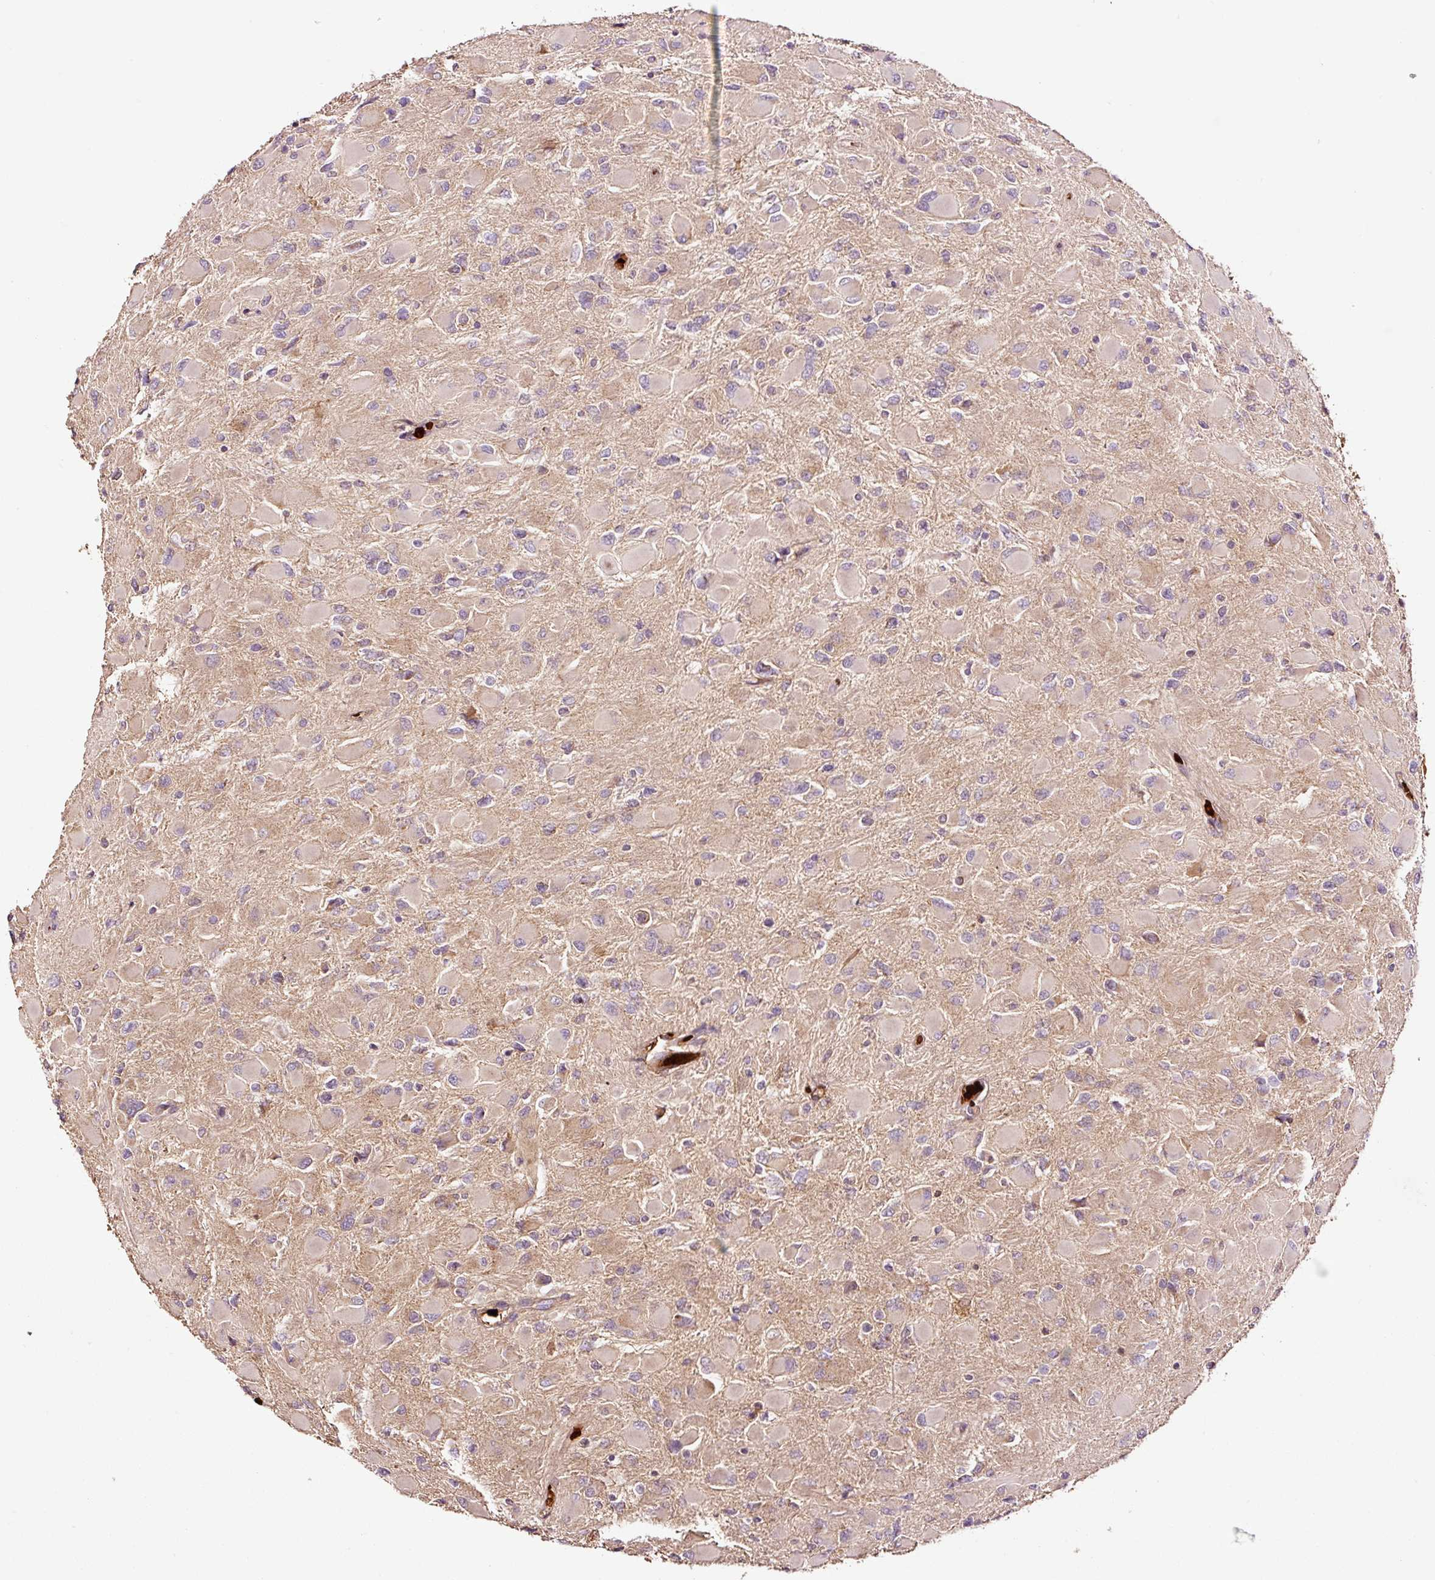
{"staining": {"intensity": "negative", "quantity": "none", "location": "none"}, "tissue": "glioma", "cell_type": "Tumor cells", "image_type": "cancer", "snomed": [{"axis": "morphology", "description": "Glioma, malignant, High grade"}, {"axis": "topography", "description": "Cerebral cortex"}], "caption": "Immunohistochemistry (IHC) photomicrograph of glioma stained for a protein (brown), which reveals no positivity in tumor cells.", "gene": "PGLYRP2", "patient": {"sex": "female", "age": 36}}